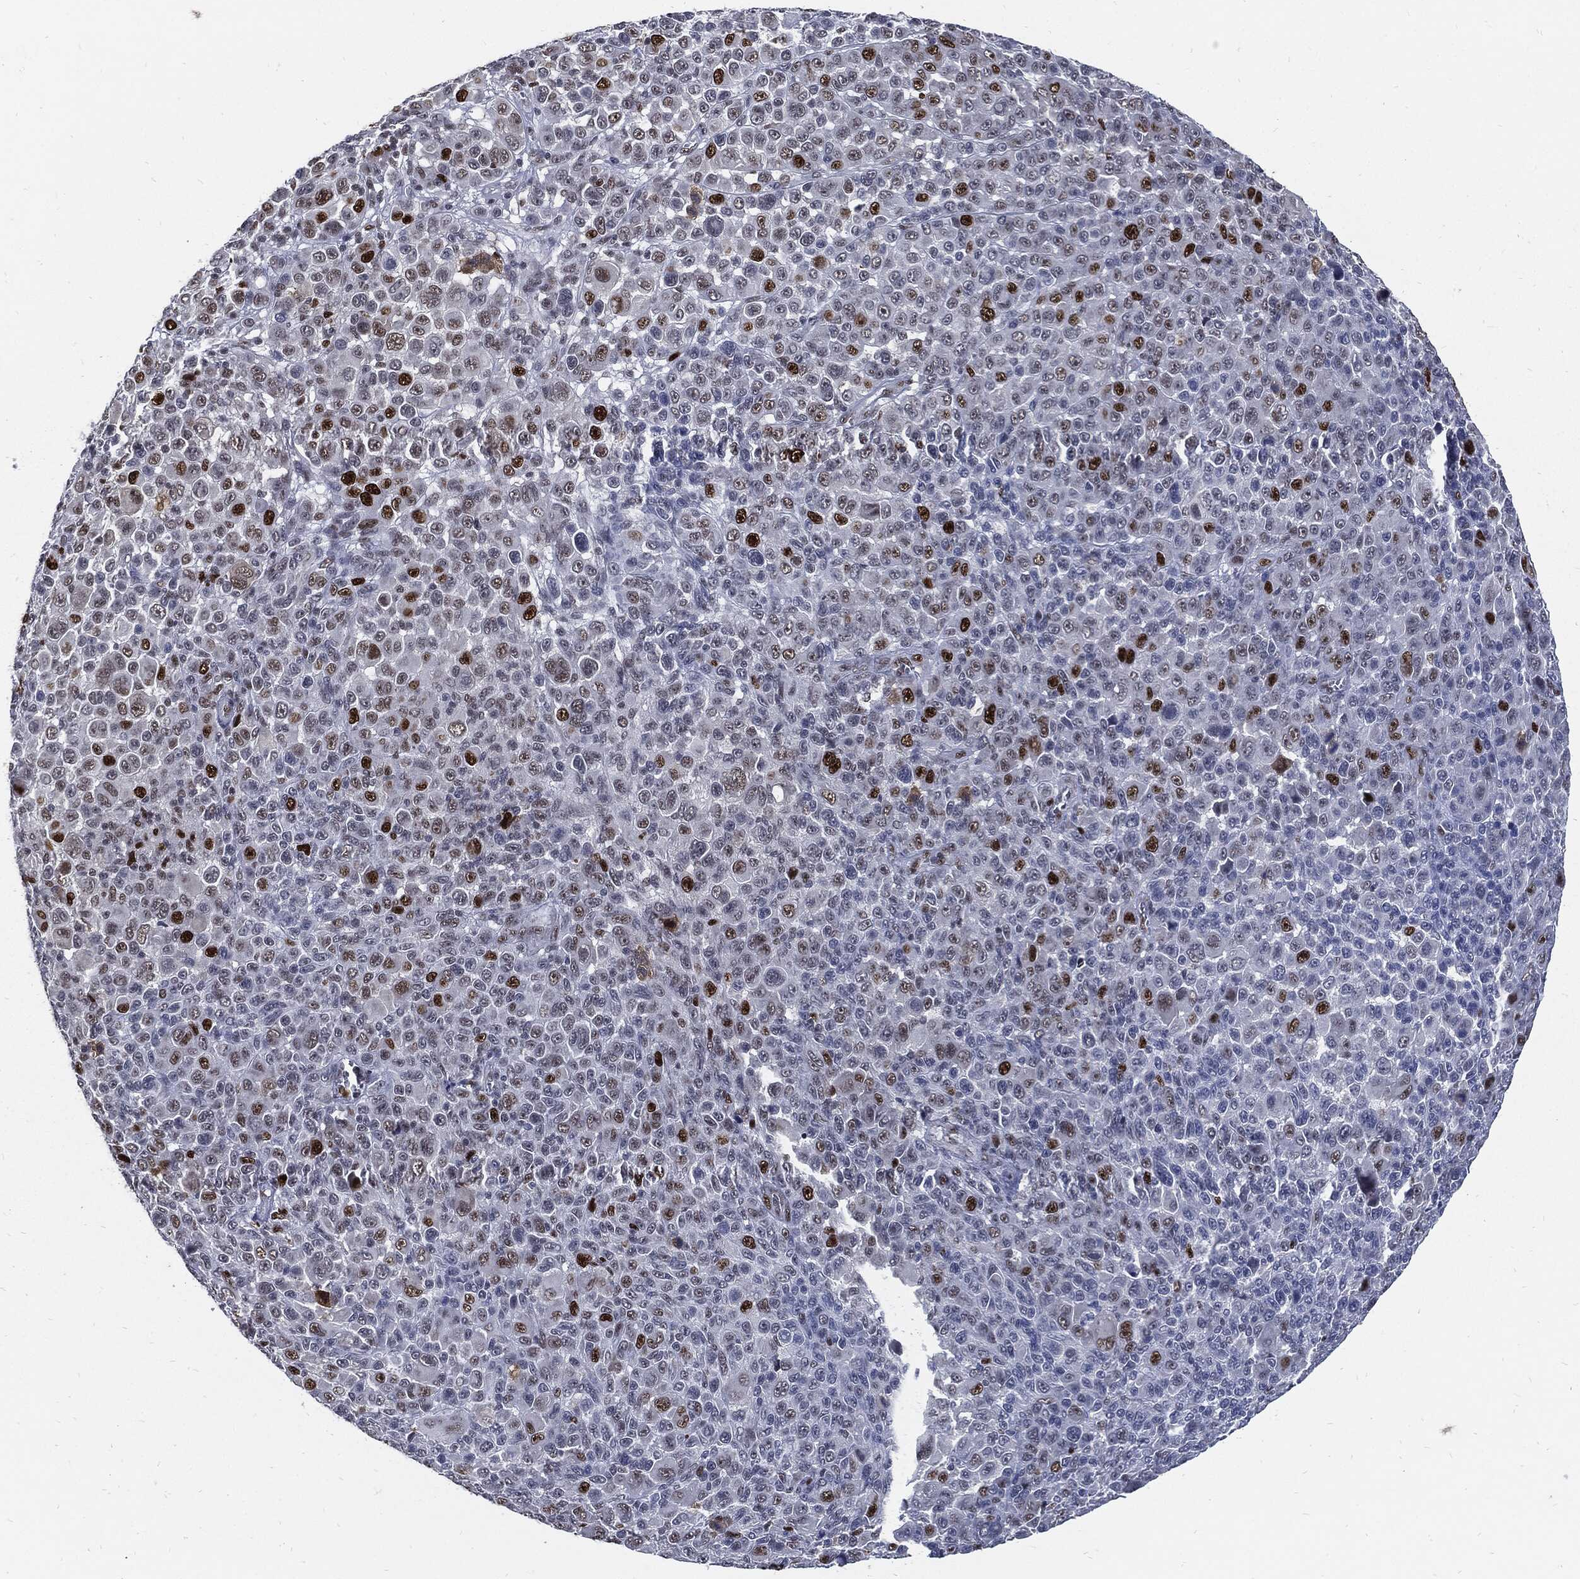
{"staining": {"intensity": "strong", "quantity": "<25%", "location": "nuclear"}, "tissue": "melanoma", "cell_type": "Tumor cells", "image_type": "cancer", "snomed": [{"axis": "morphology", "description": "Malignant melanoma, NOS"}, {"axis": "topography", "description": "Skin"}], "caption": "IHC of human malignant melanoma shows medium levels of strong nuclear staining in about <25% of tumor cells.", "gene": "NBN", "patient": {"sex": "female", "age": 57}}